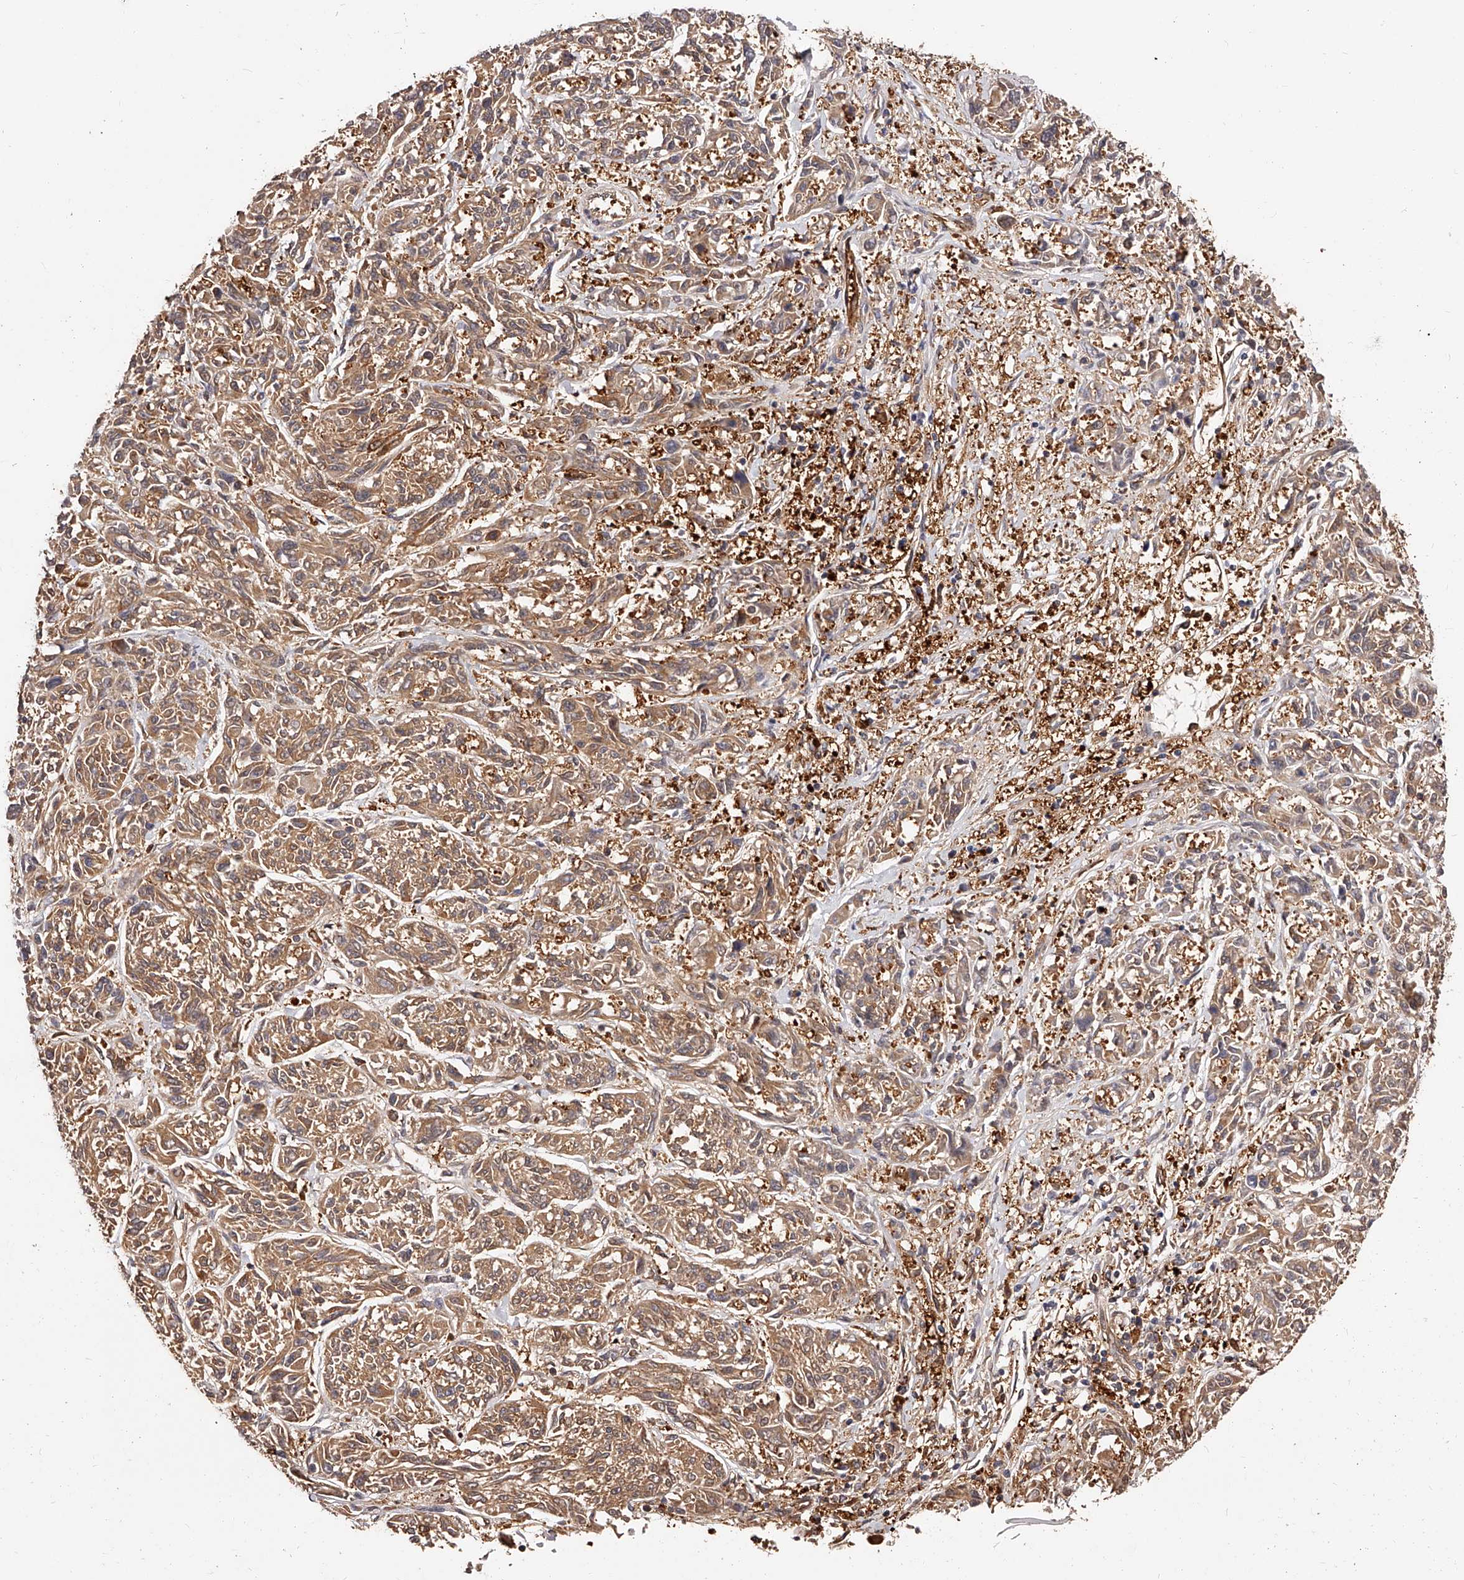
{"staining": {"intensity": "moderate", "quantity": ">75%", "location": "cytoplasmic/membranous"}, "tissue": "melanoma", "cell_type": "Tumor cells", "image_type": "cancer", "snomed": [{"axis": "morphology", "description": "Malignant melanoma, NOS"}, {"axis": "topography", "description": "Skin"}], "caption": "Immunohistochemical staining of human melanoma displays moderate cytoplasmic/membranous protein positivity in approximately >75% of tumor cells.", "gene": "LAP3", "patient": {"sex": "male", "age": 53}}